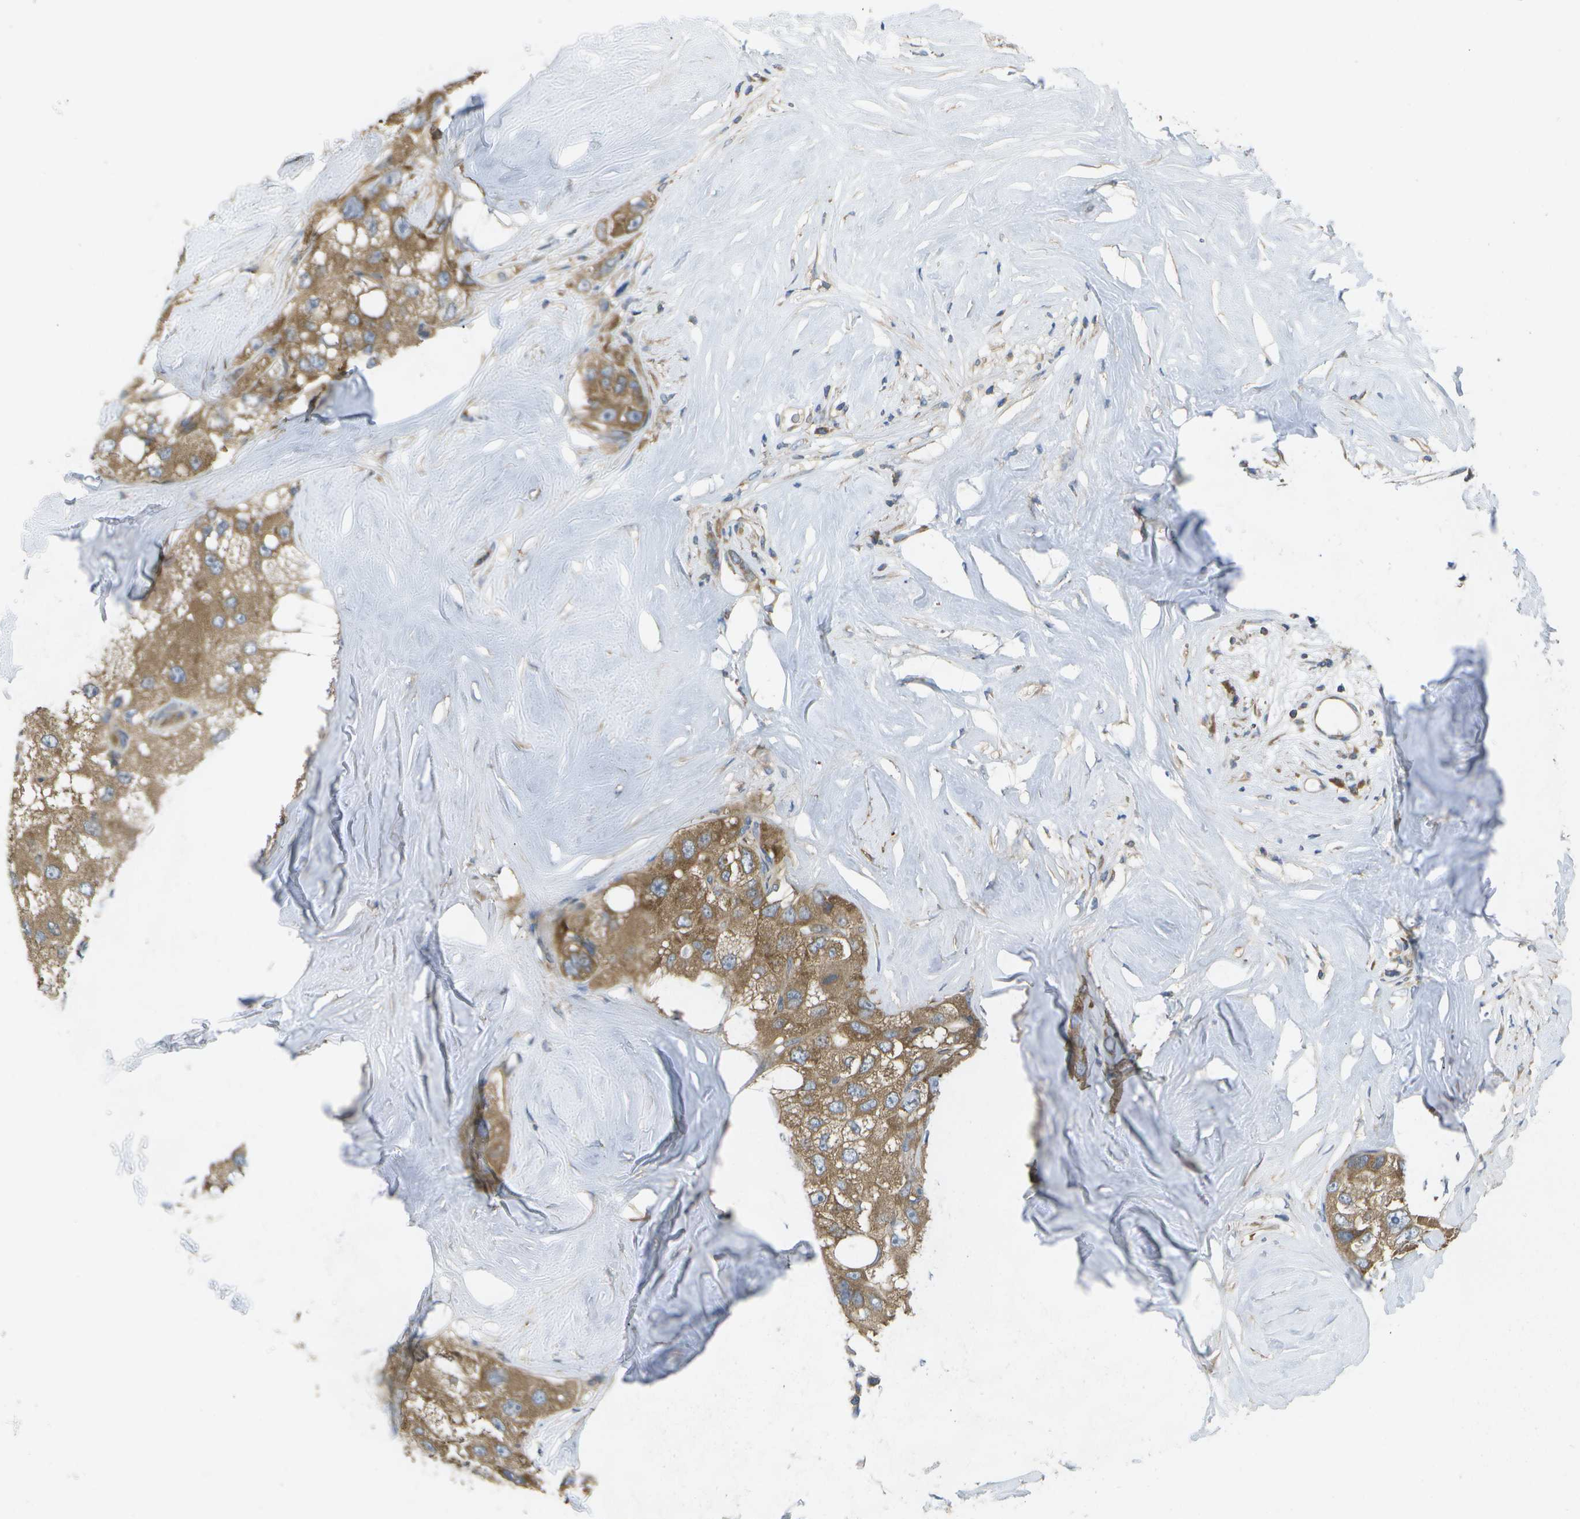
{"staining": {"intensity": "strong", "quantity": ">75%", "location": "cytoplasmic/membranous"}, "tissue": "liver cancer", "cell_type": "Tumor cells", "image_type": "cancer", "snomed": [{"axis": "morphology", "description": "Carcinoma, Hepatocellular, NOS"}, {"axis": "topography", "description": "Liver"}], "caption": "Immunohistochemical staining of human liver cancer shows strong cytoplasmic/membranous protein staining in about >75% of tumor cells.", "gene": "DPM3", "patient": {"sex": "male", "age": 80}}